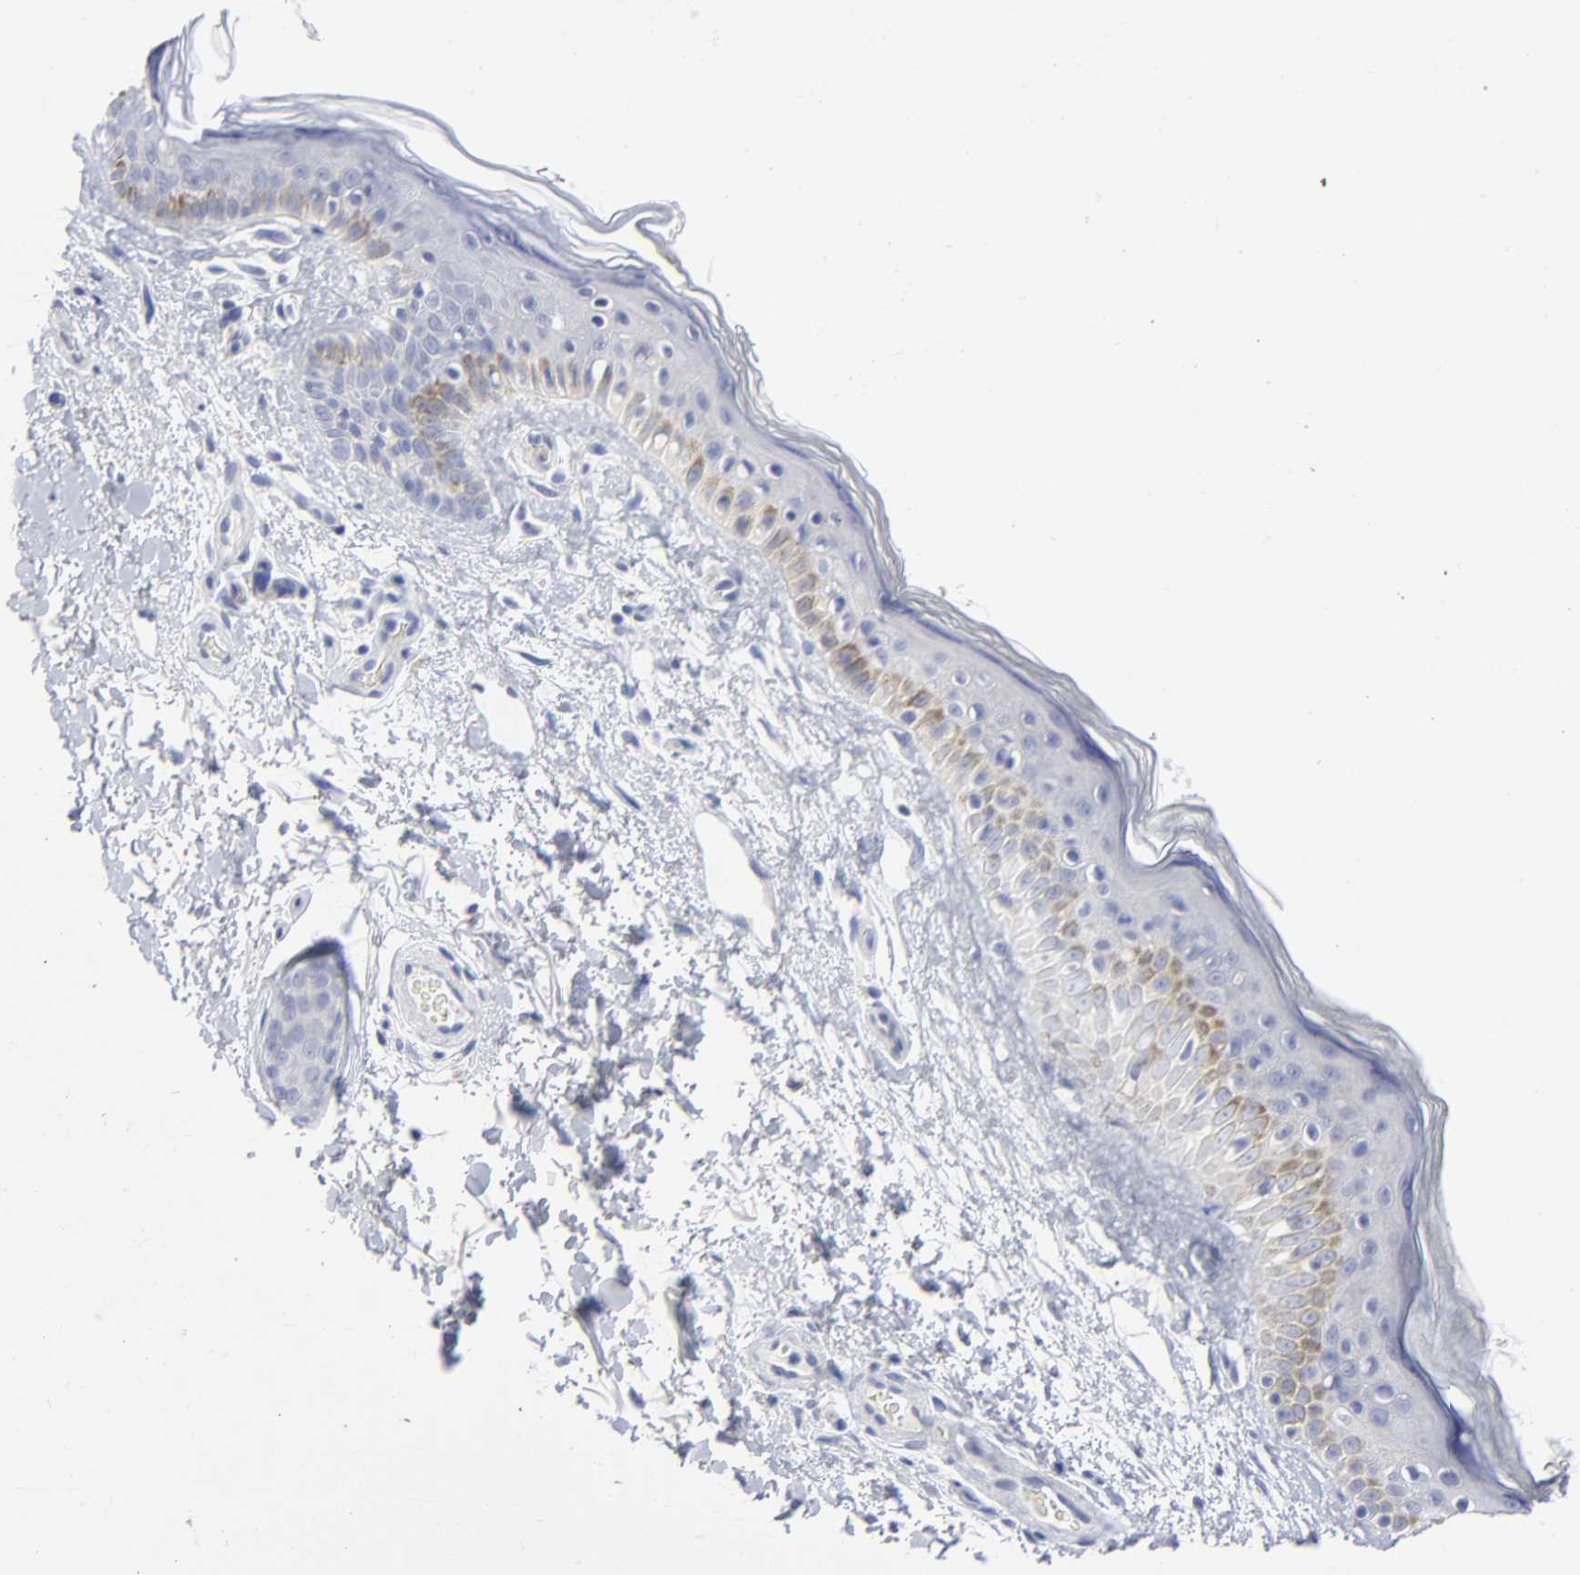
{"staining": {"intensity": "negative", "quantity": "none", "location": "none"}, "tissue": "skin", "cell_type": "Fibroblasts", "image_type": "normal", "snomed": [{"axis": "morphology", "description": "Normal tissue, NOS"}, {"axis": "topography", "description": "Skin"}], "caption": "Immunohistochemistry (IHC) image of normal human skin stained for a protein (brown), which demonstrates no staining in fibroblasts. Nuclei are stained in blue.", "gene": "CLEC4G", "patient": {"sex": "male", "age": 63}}